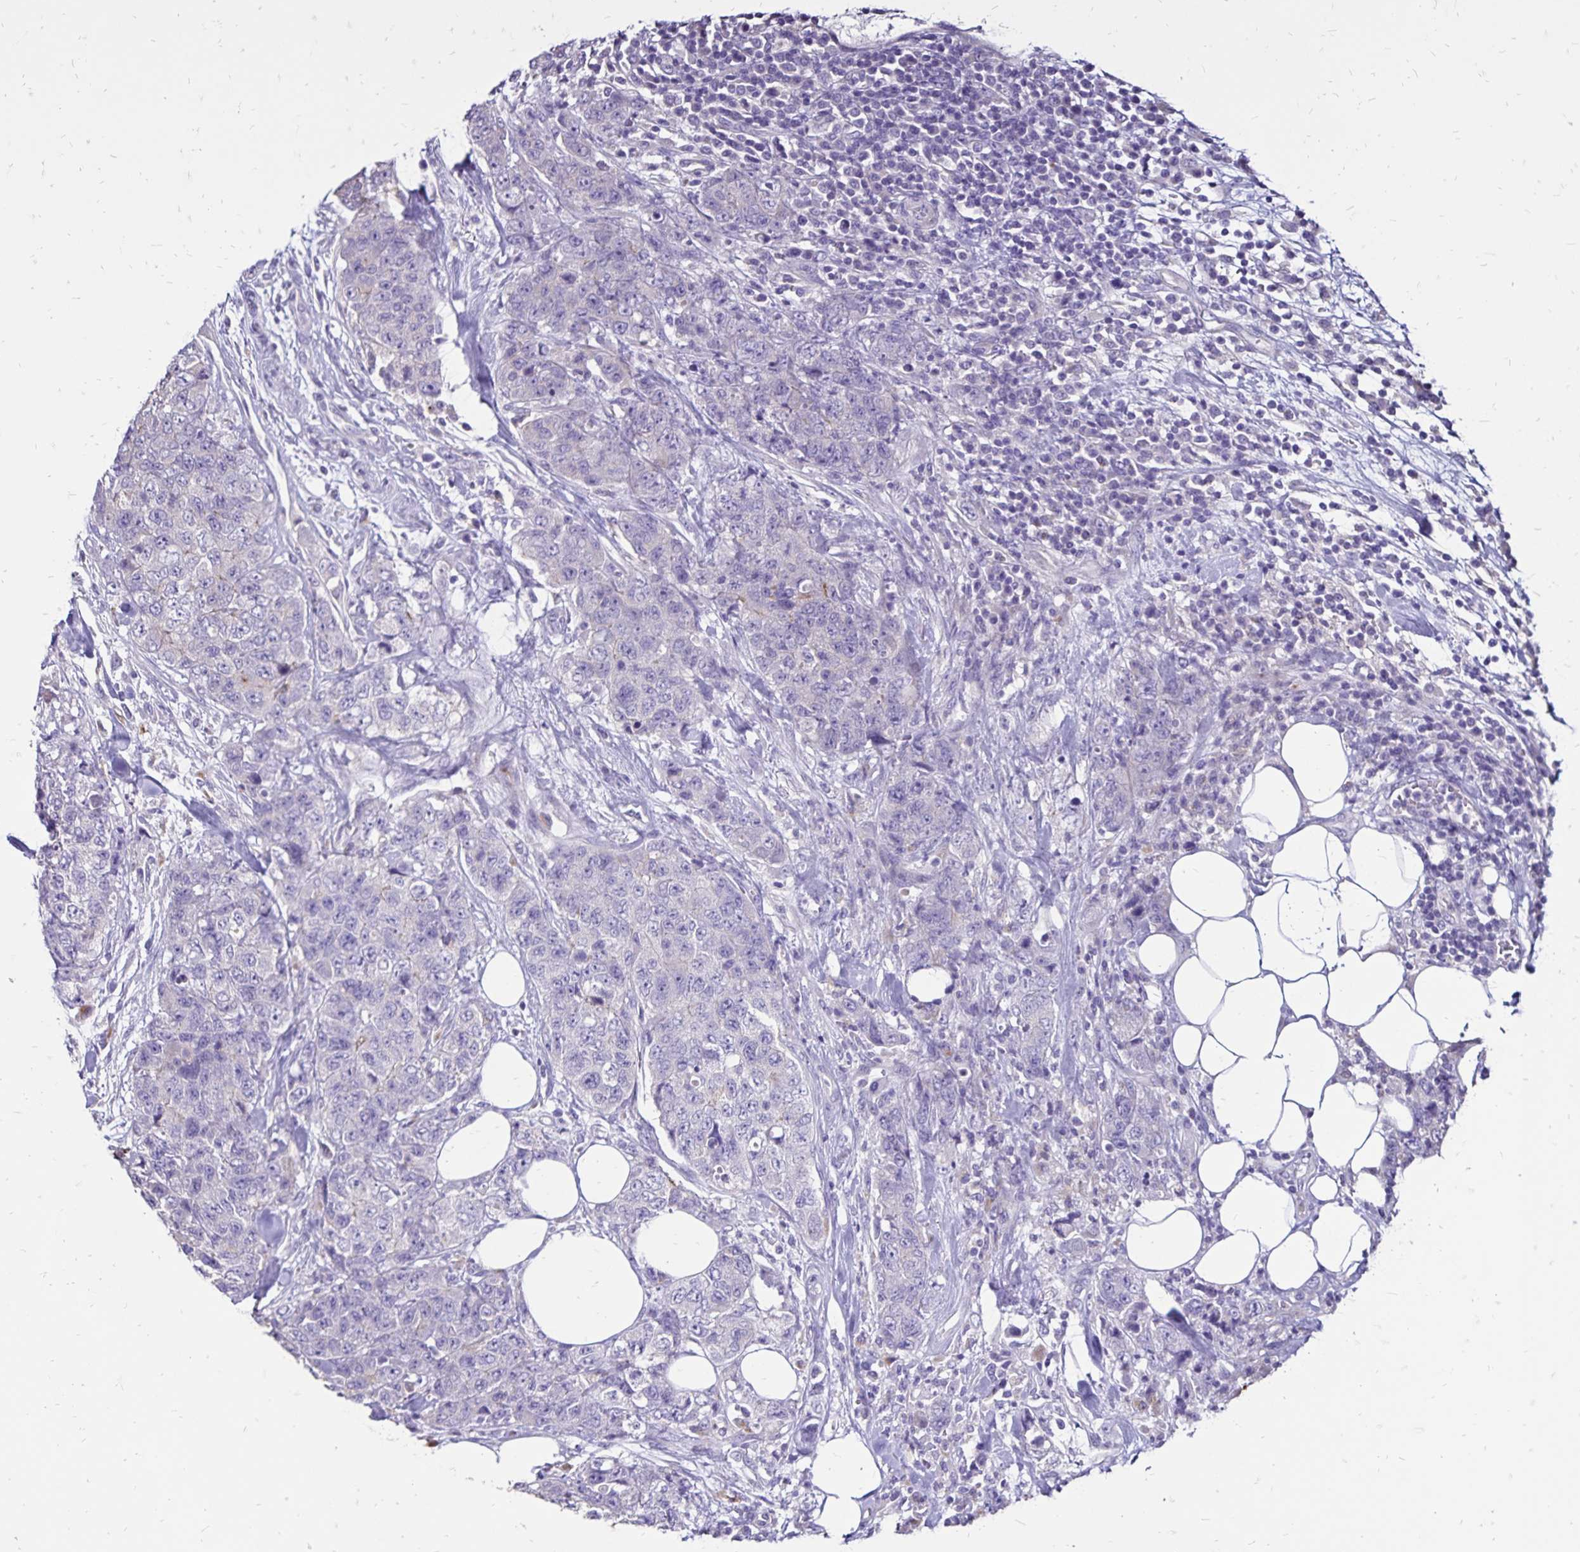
{"staining": {"intensity": "negative", "quantity": "none", "location": "none"}, "tissue": "urothelial cancer", "cell_type": "Tumor cells", "image_type": "cancer", "snomed": [{"axis": "morphology", "description": "Urothelial carcinoma, High grade"}, {"axis": "topography", "description": "Urinary bladder"}], "caption": "DAB immunohistochemical staining of urothelial cancer demonstrates no significant positivity in tumor cells.", "gene": "EVPL", "patient": {"sex": "female", "age": 78}}